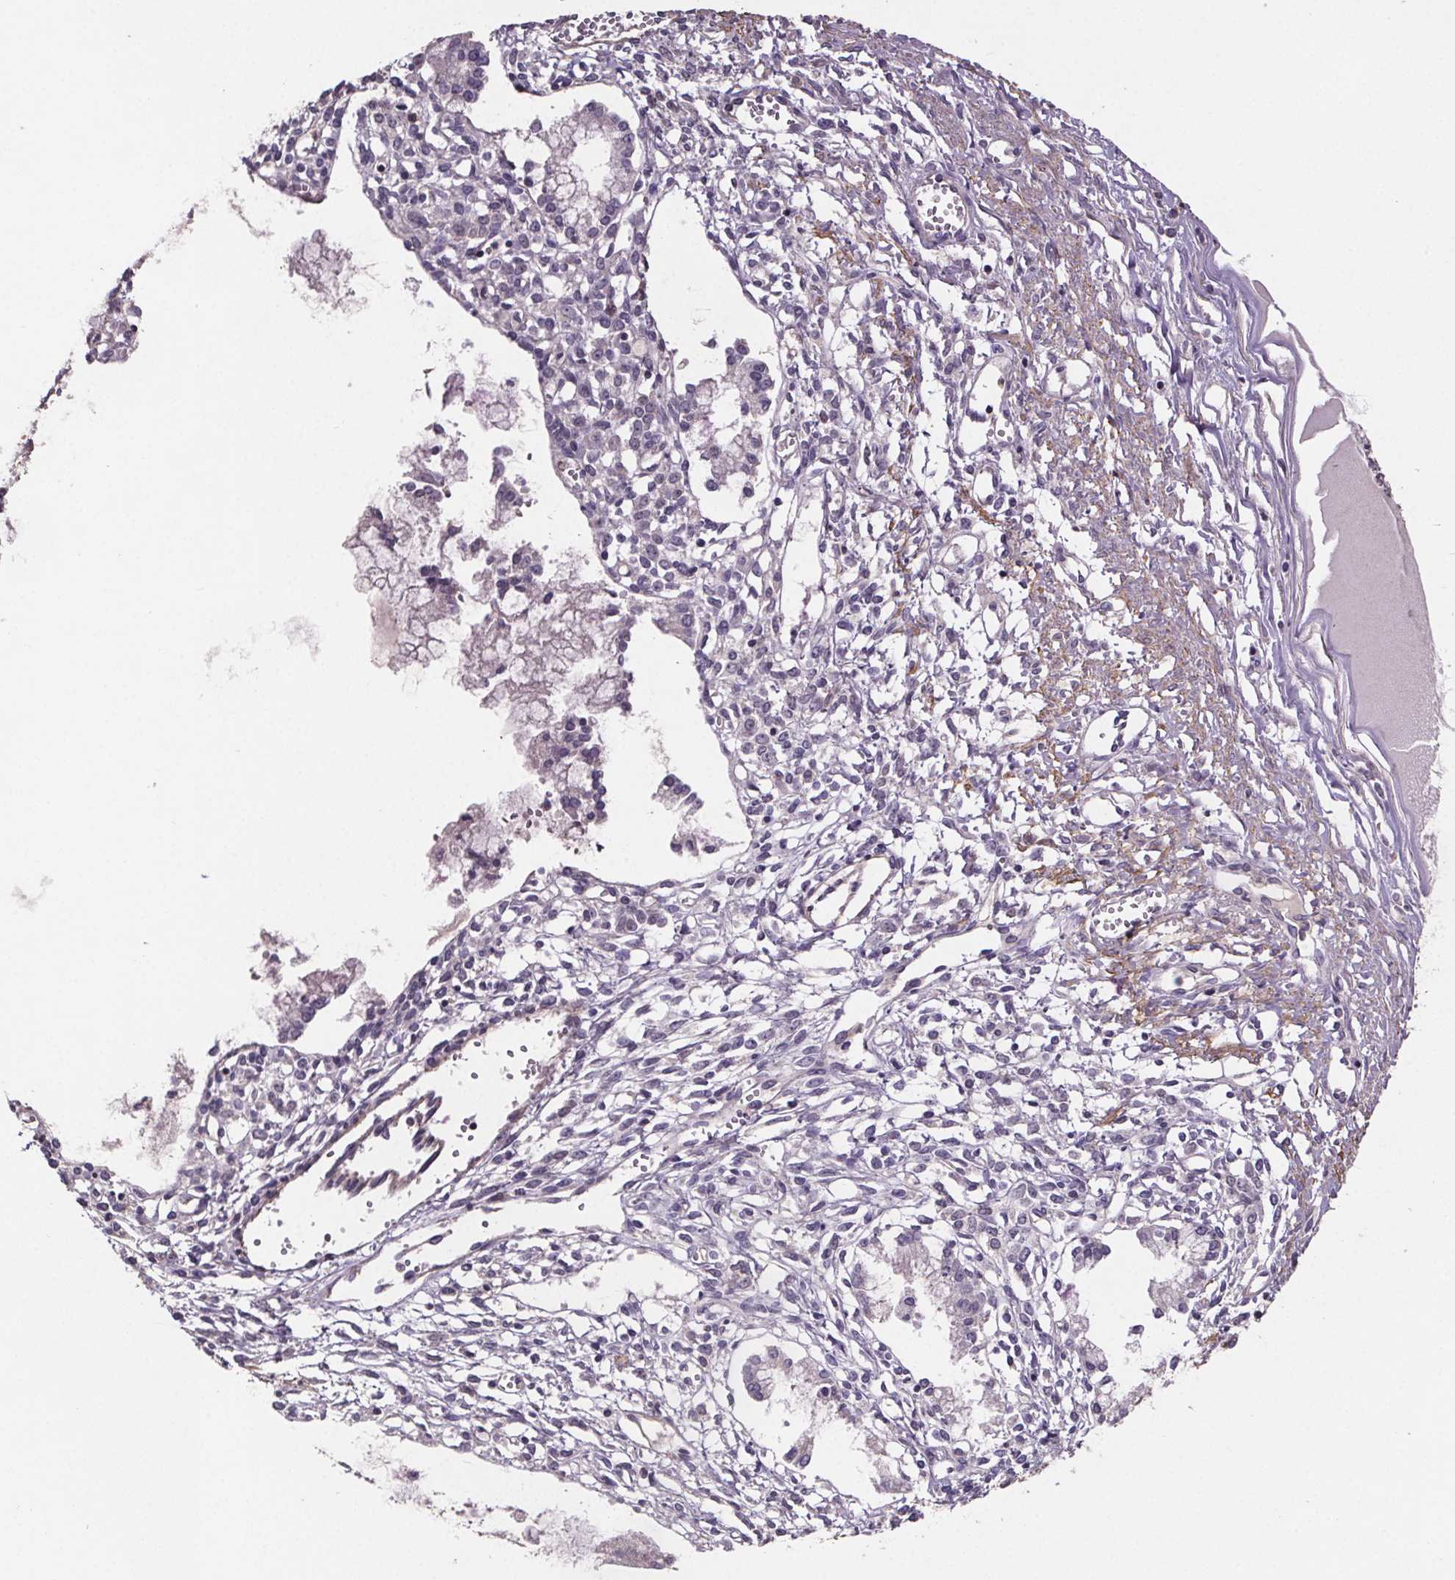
{"staining": {"intensity": "negative", "quantity": "none", "location": "none"}, "tissue": "ovarian cancer", "cell_type": "Tumor cells", "image_type": "cancer", "snomed": [{"axis": "morphology", "description": "Cystadenocarcinoma, mucinous, NOS"}, {"axis": "topography", "description": "Ovary"}], "caption": "Ovarian cancer (mucinous cystadenocarcinoma) was stained to show a protein in brown. There is no significant expression in tumor cells. (Brightfield microscopy of DAB (3,3'-diaminobenzidine) IHC at high magnification).", "gene": "CLN3", "patient": {"sex": "female", "age": 34}}